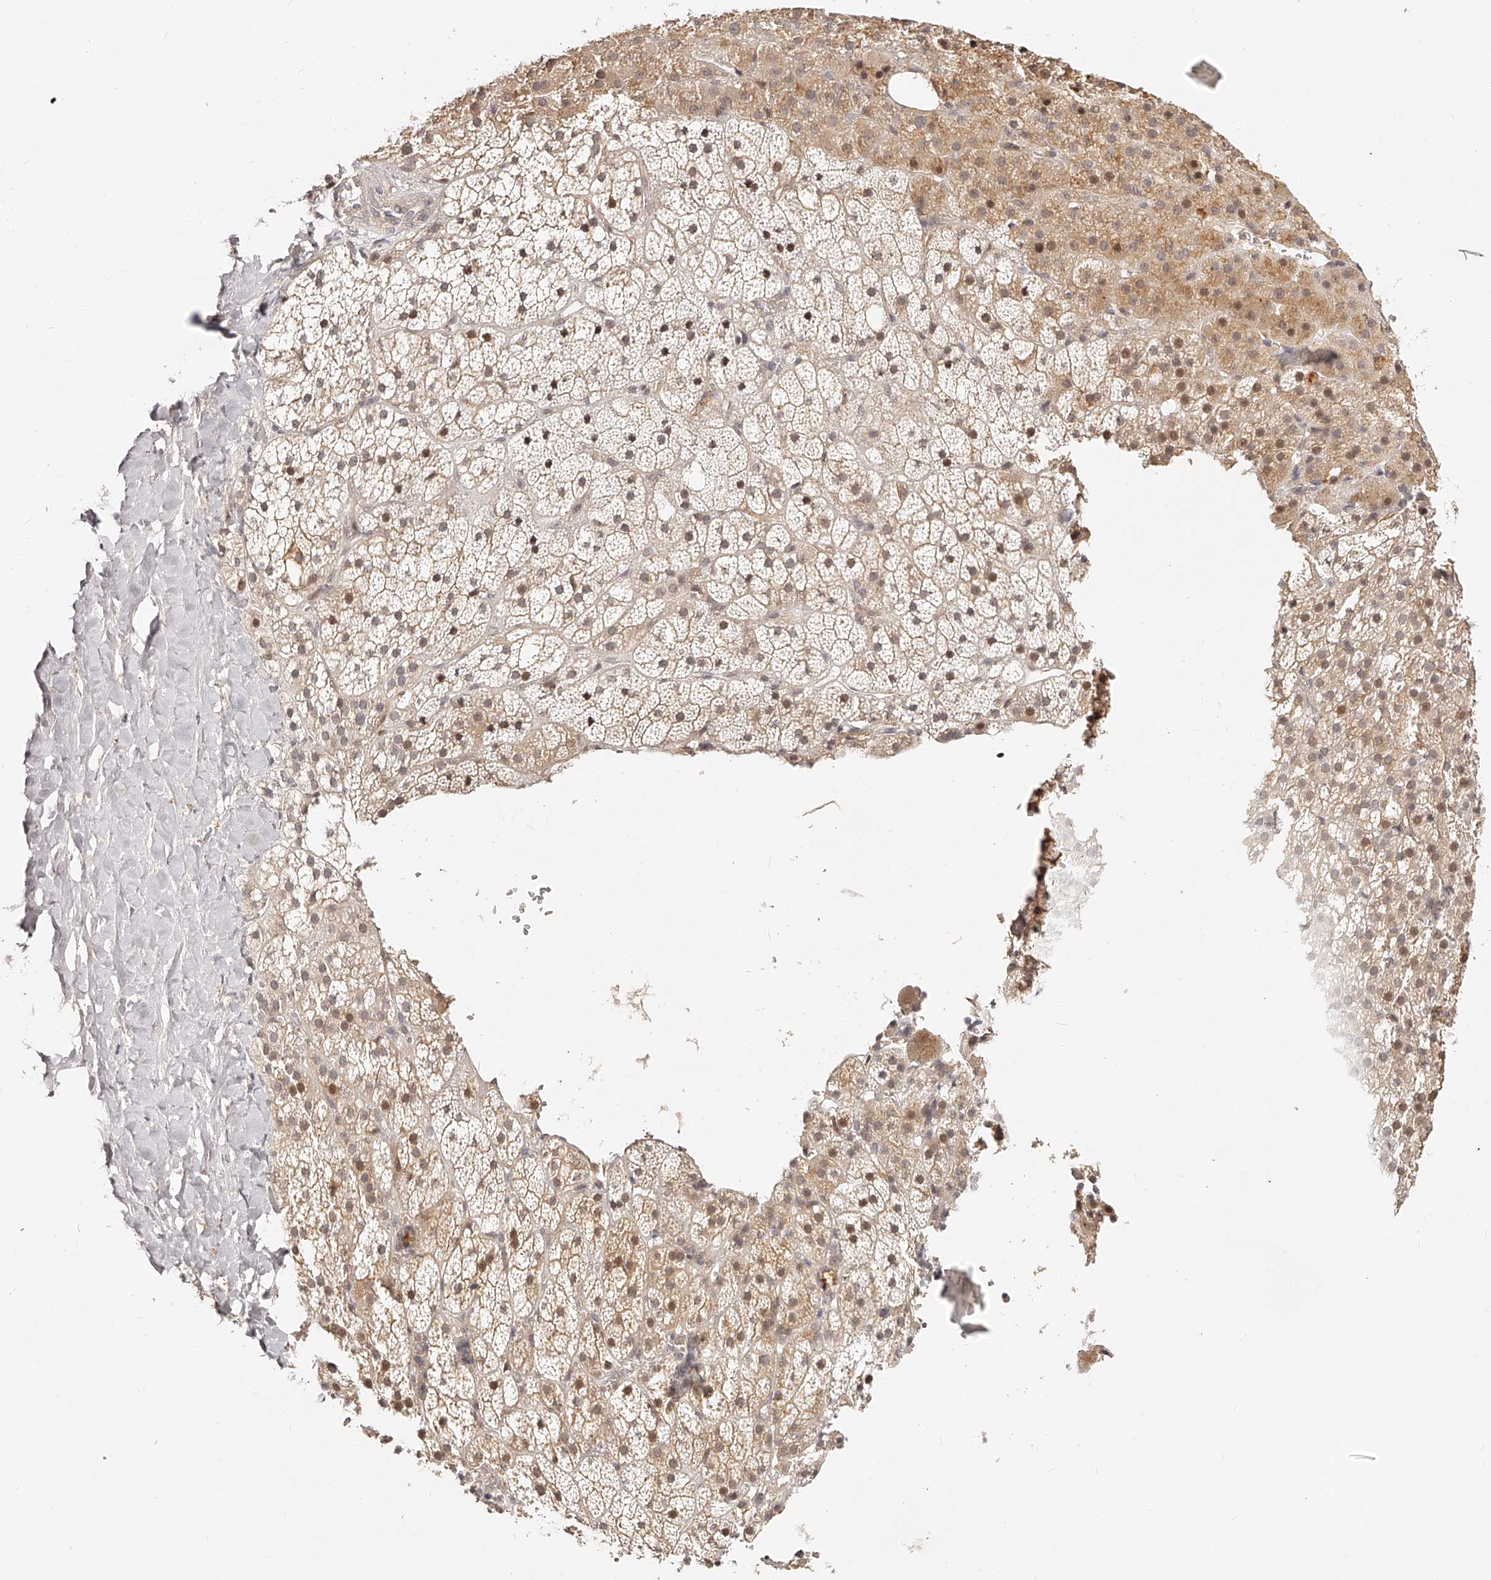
{"staining": {"intensity": "moderate", "quantity": "25%-75%", "location": "cytoplasmic/membranous,nuclear"}, "tissue": "adrenal gland", "cell_type": "Glandular cells", "image_type": "normal", "snomed": [{"axis": "morphology", "description": "Normal tissue, NOS"}, {"axis": "topography", "description": "Adrenal gland"}], "caption": "A micrograph of human adrenal gland stained for a protein shows moderate cytoplasmic/membranous,nuclear brown staining in glandular cells. Using DAB (3,3'-diaminobenzidine) (brown) and hematoxylin (blue) stains, captured at high magnification using brightfield microscopy.", "gene": "ZNF789", "patient": {"sex": "female", "age": 59}}